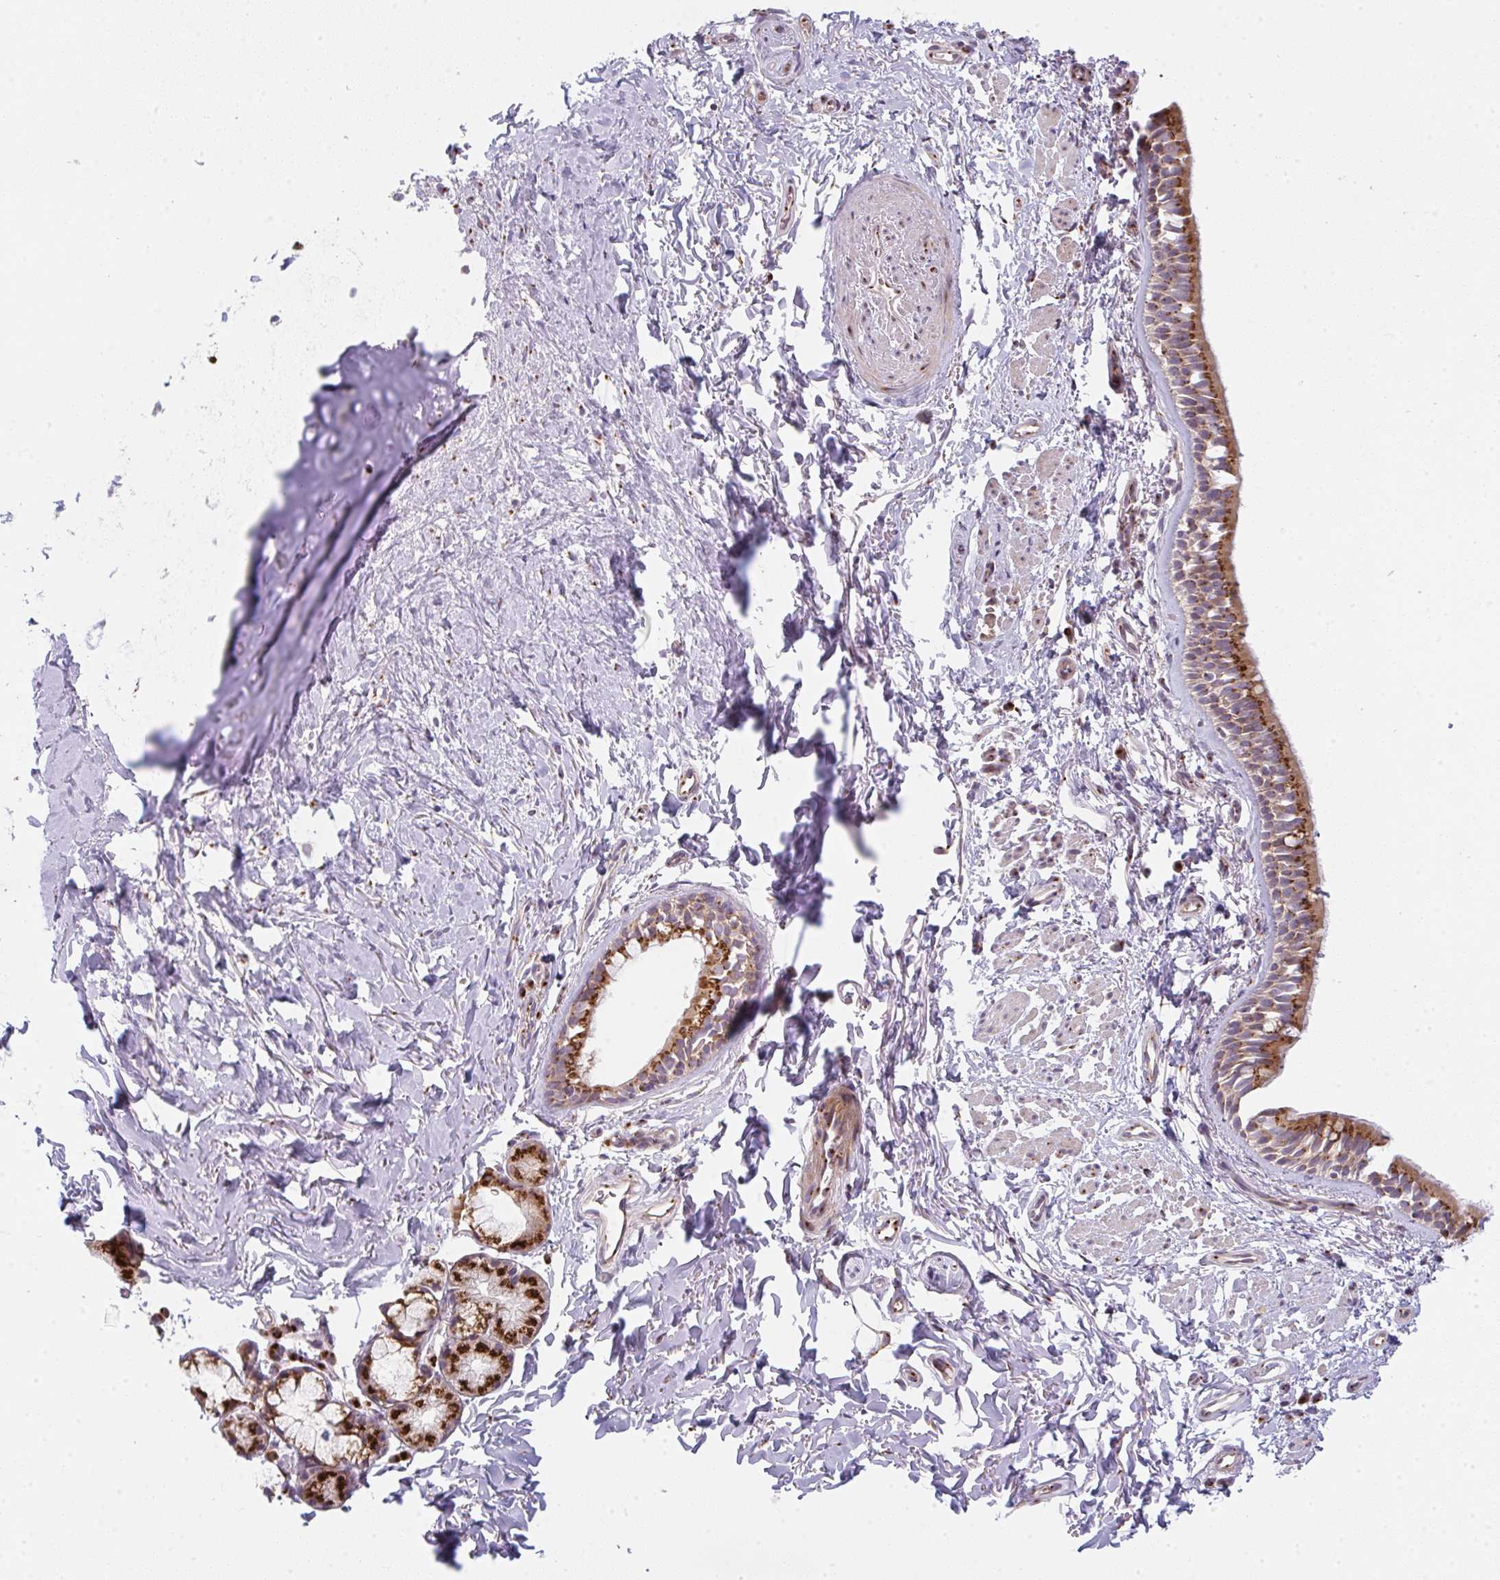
{"staining": {"intensity": "strong", "quantity": ">75%", "location": "cytoplasmic/membranous"}, "tissue": "bronchus", "cell_type": "Respiratory epithelial cells", "image_type": "normal", "snomed": [{"axis": "morphology", "description": "Normal tissue, NOS"}, {"axis": "topography", "description": "Lymph node"}, {"axis": "topography", "description": "Cartilage tissue"}, {"axis": "topography", "description": "Bronchus"}], "caption": "Immunohistochemical staining of normal human bronchus displays high levels of strong cytoplasmic/membranous expression in about >75% of respiratory epithelial cells.", "gene": "GVQW3", "patient": {"sex": "female", "age": 70}}